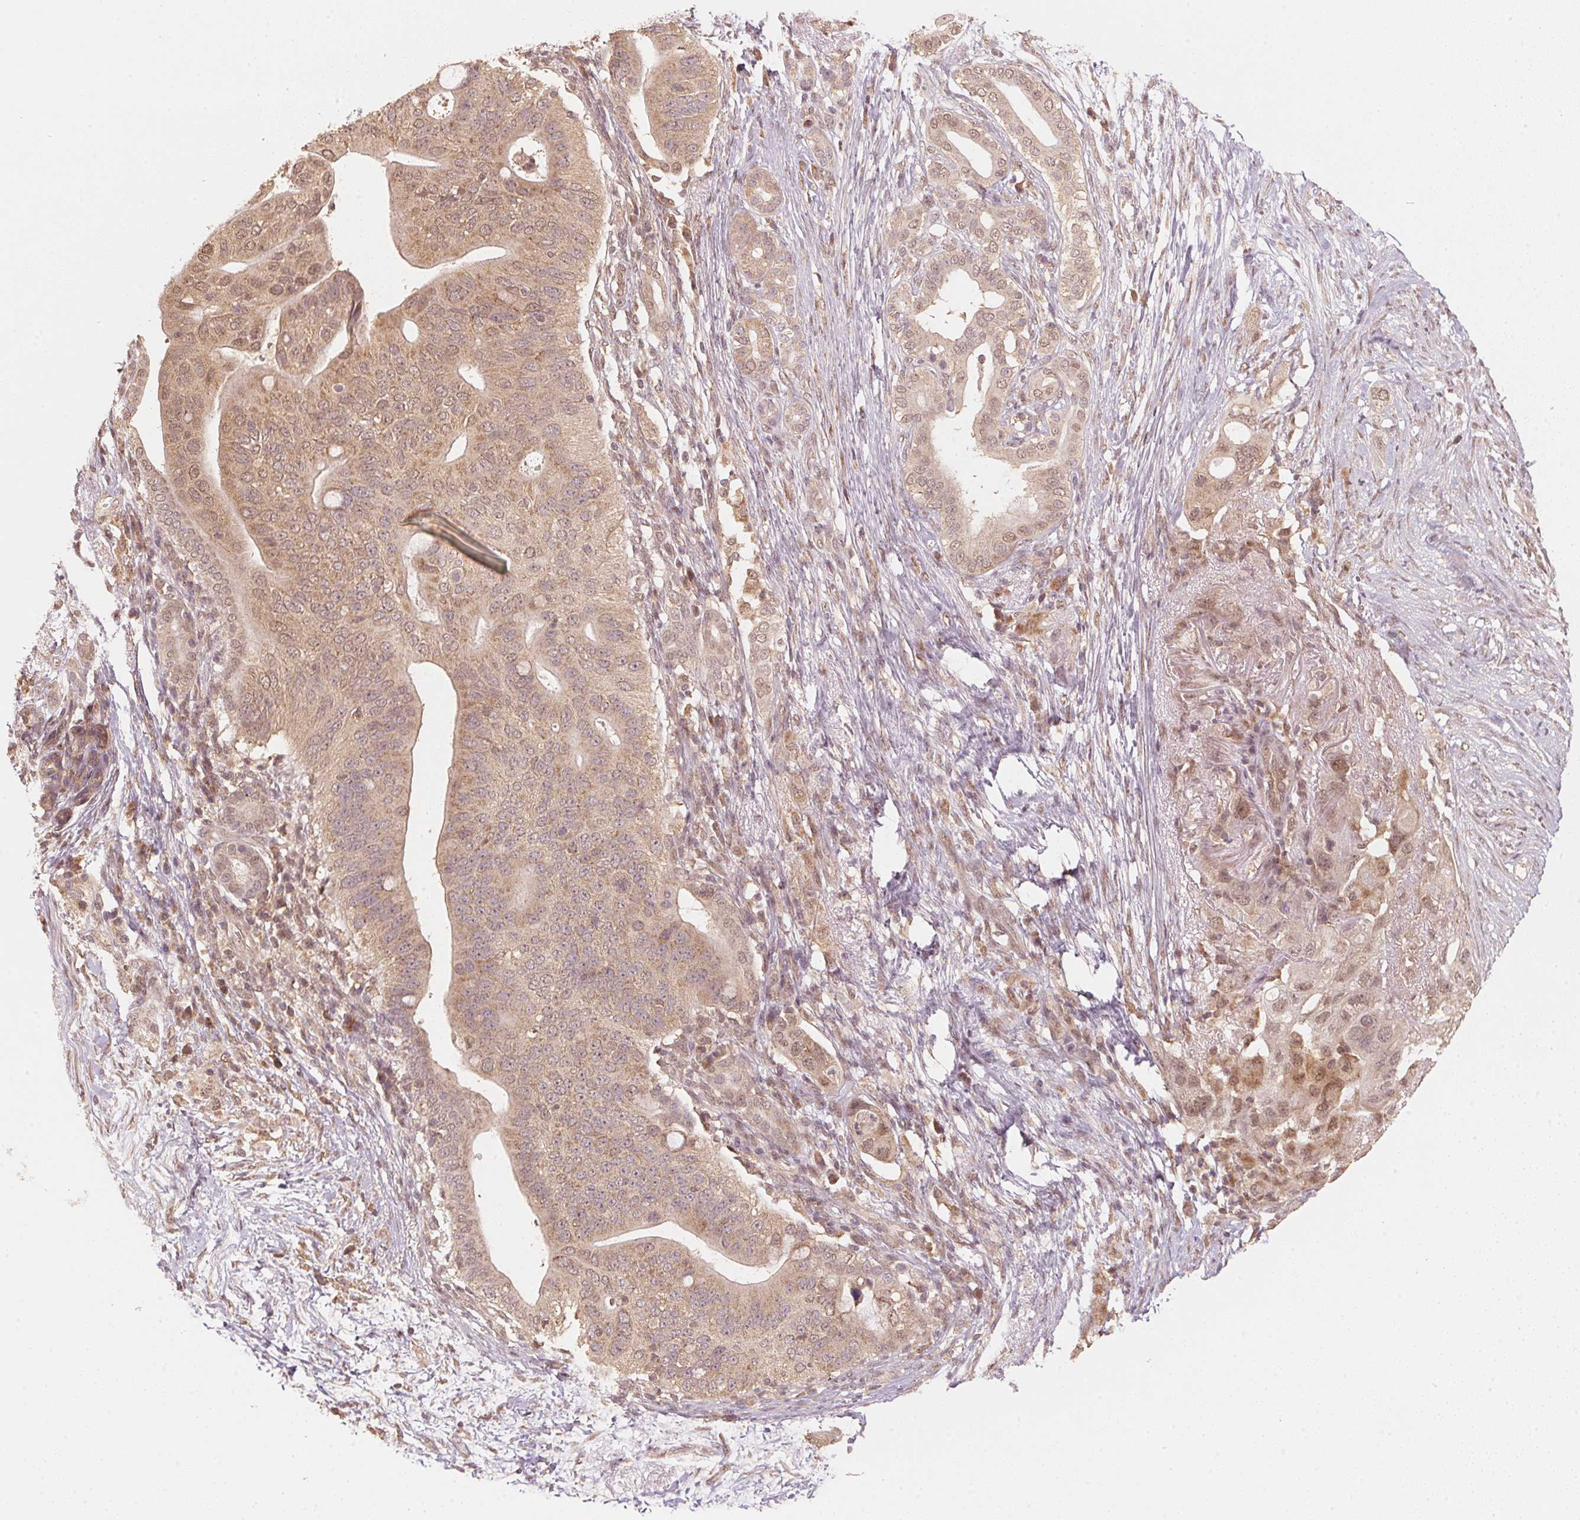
{"staining": {"intensity": "moderate", "quantity": ">75%", "location": "cytoplasmic/membranous,nuclear"}, "tissue": "pancreatic cancer", "cell_type": "Tumor cells", "image_type": "cancer", "snomed": [{"axis": "morphology", "description": "Adenocarcinoma, NOS"}, {"axis": "topography", "description": "Pancreas"}], "caption": "Tumor cells exhibit medium levels of moderate cytoplasmic/membranous and nuclear staining in approximately >75% of cells in human pancreatic cancer (adenocarcinoma).", "gene": "C2orf73", "patient": {"sex": "female", "age": 72}}